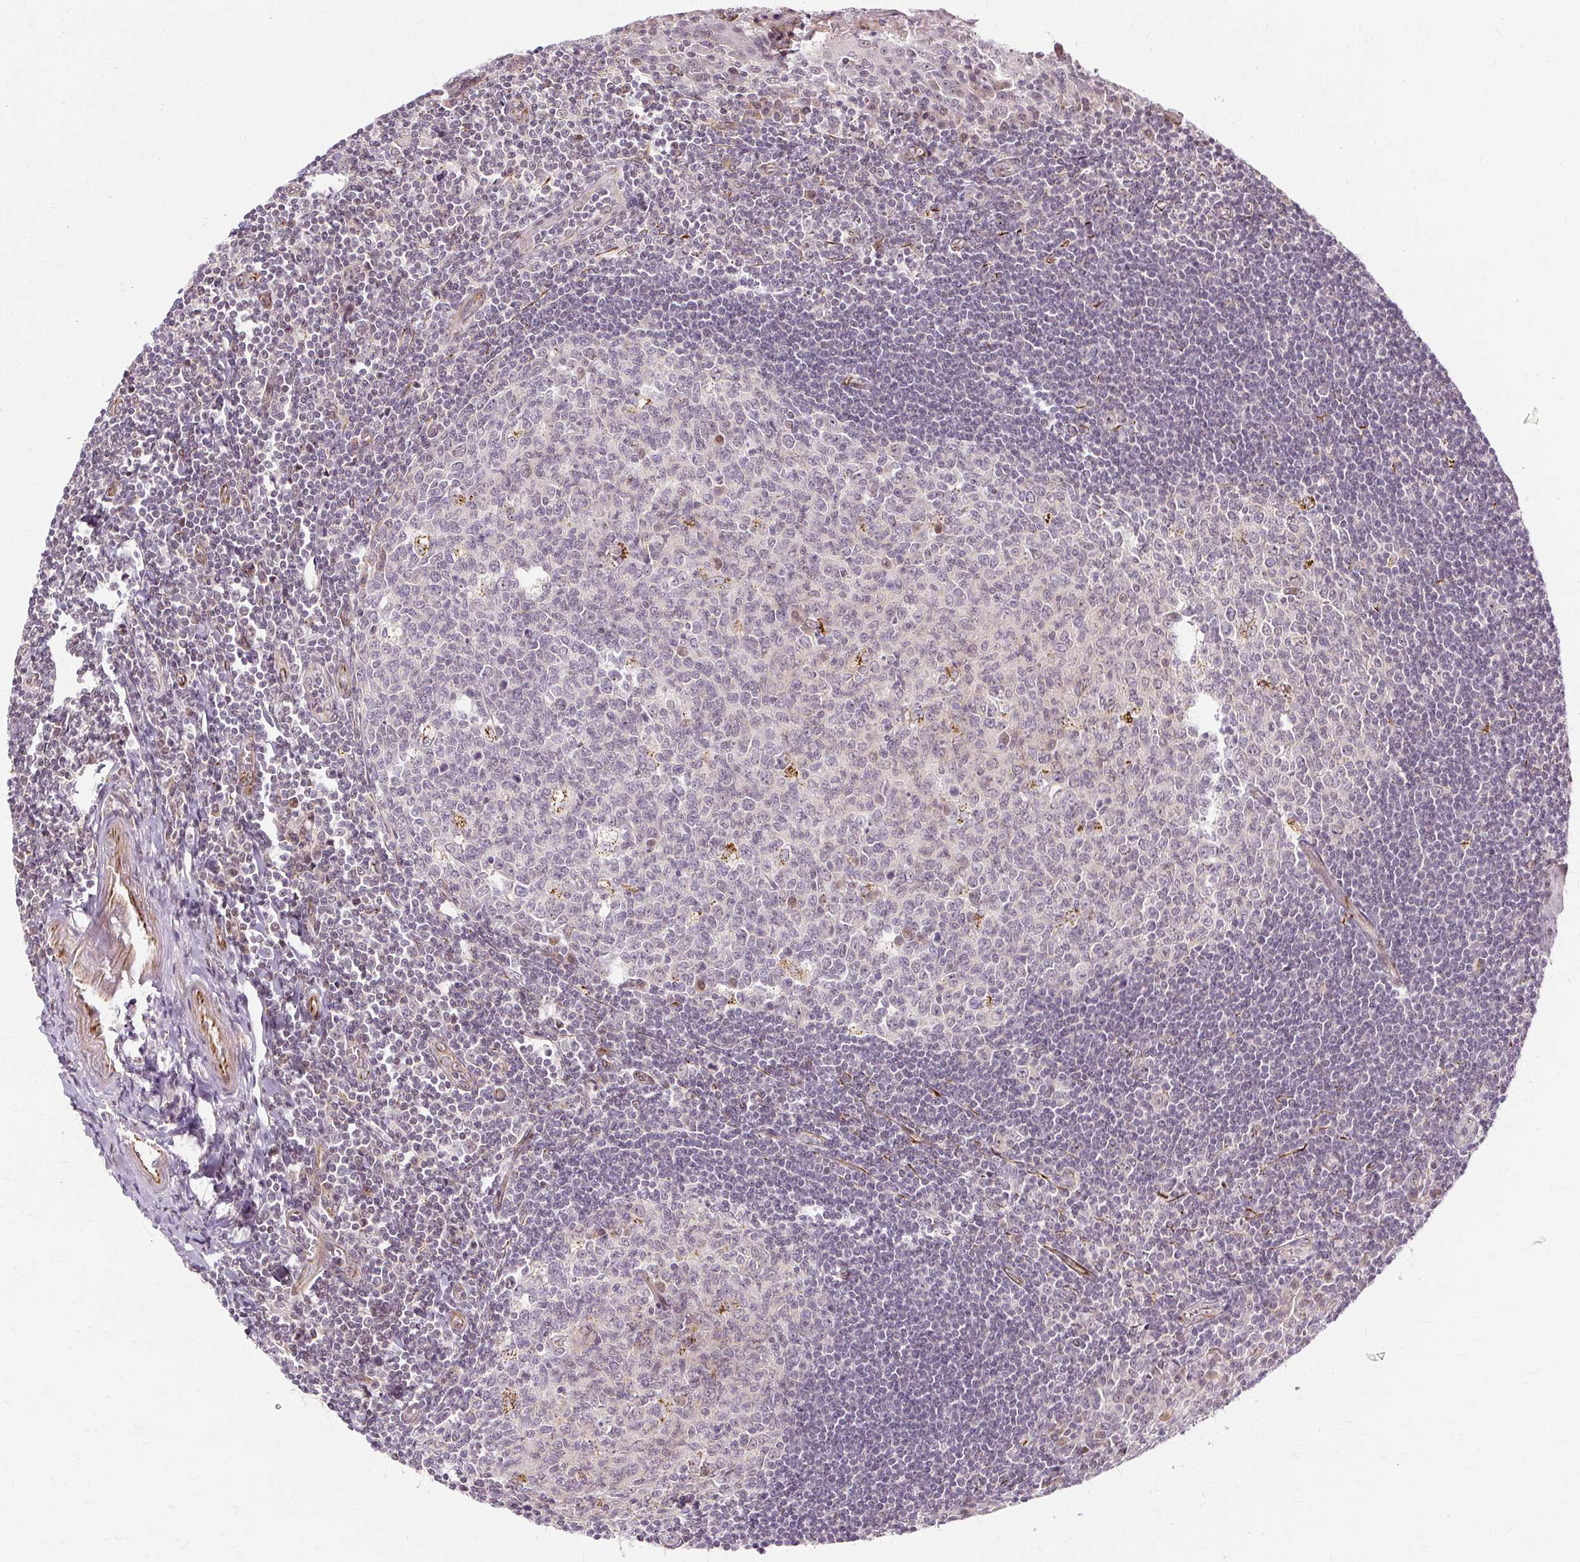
{"staining": {"intensity": "weak", "quantity": "<25%", "location": "nuclear"}, "tissue": "tonsil", "cell_type": "Germinal center cells", "image_type": "normal", "snomed": [{"axis": "morphology", "description": "Normal tissue, NOS"}, {"axis": "topography", "description": "Tonsil"}], "caption": "High power microscopy image of an IHC image of normal tonsil, revealing no significant expression in germinal center cells.", "gene": "MMACHC", "patient": {"sex": "male", "age": 27}}